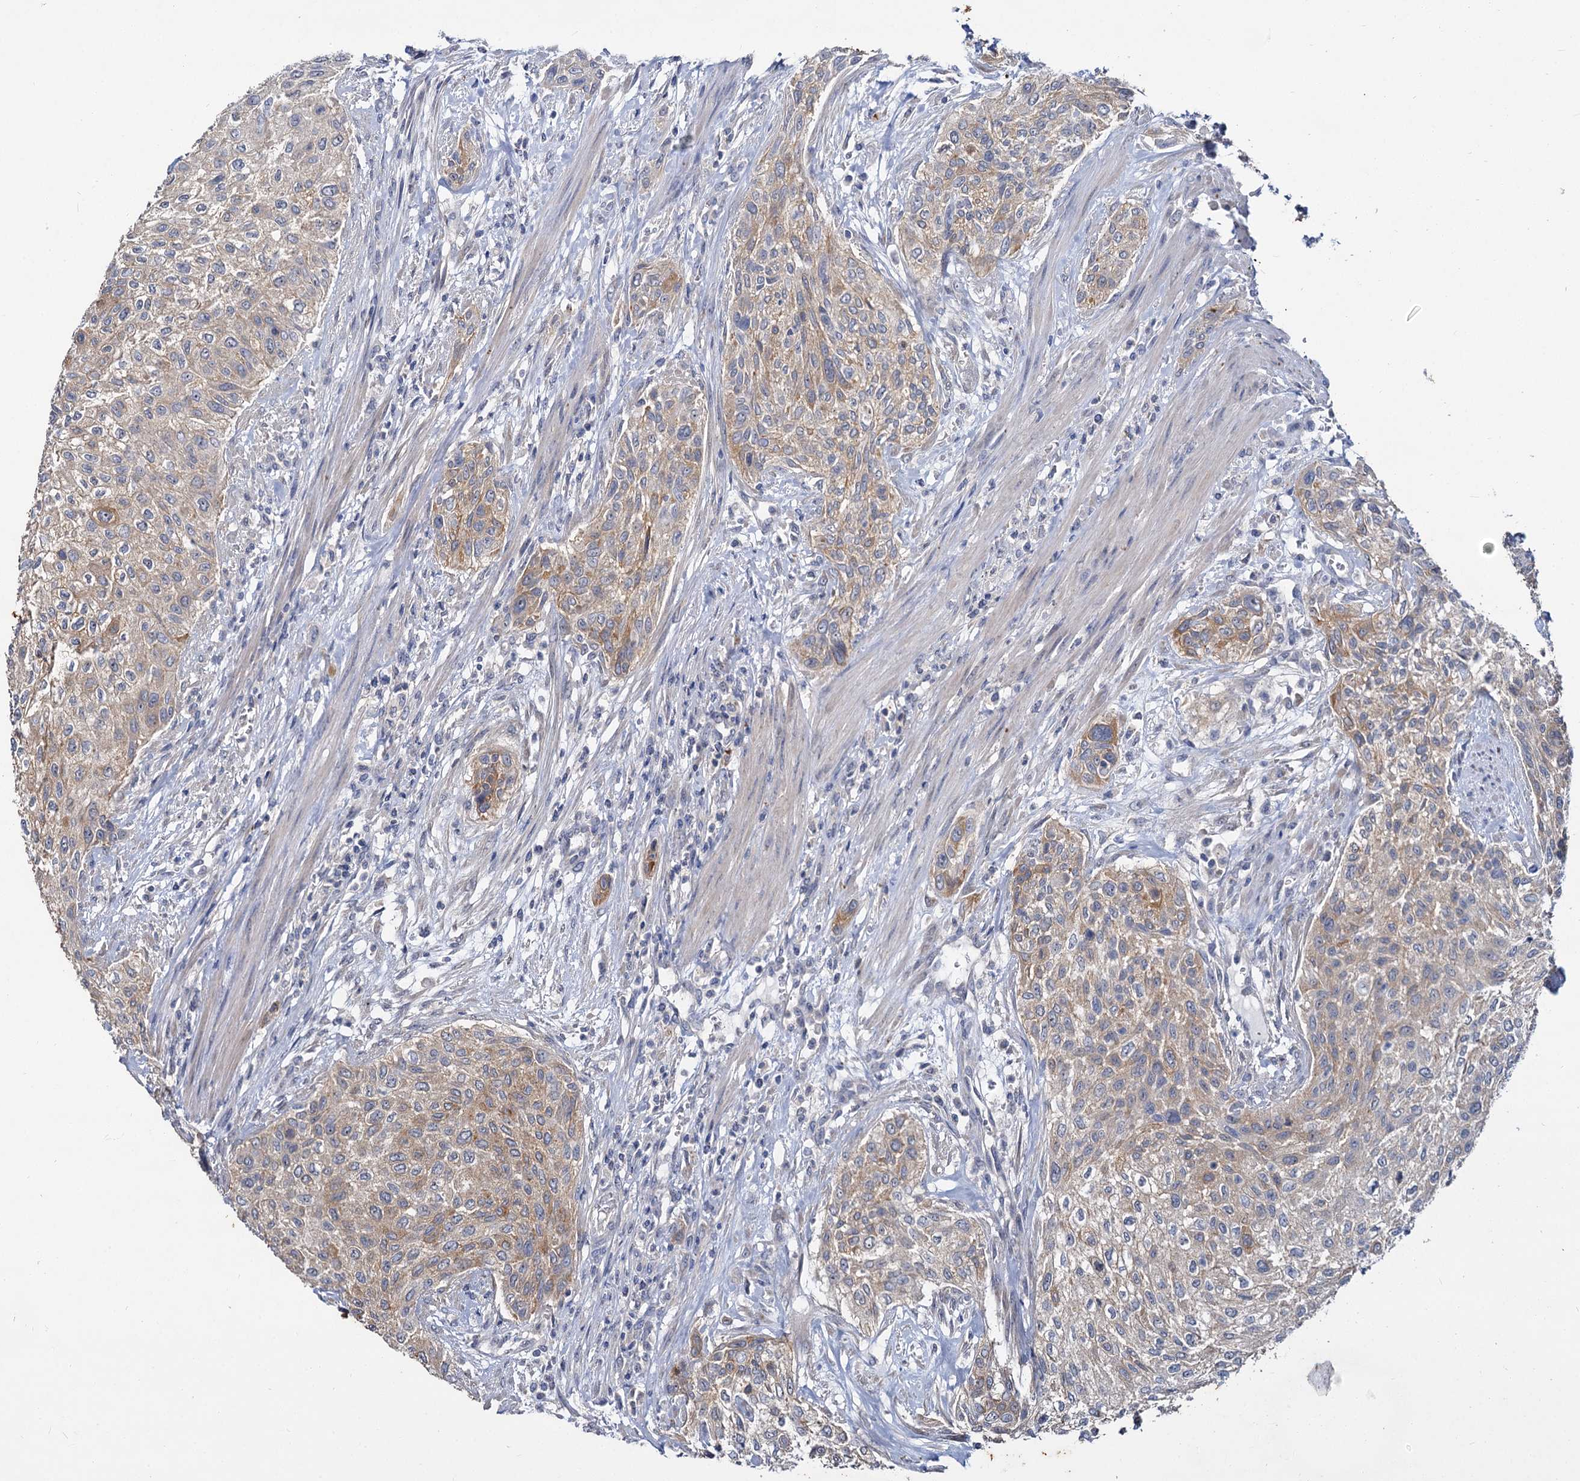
{"staining": {"intensity": "weak", "quantity": ">75%", "location": "cytoplasmic/membranous"}, "tissue": "urothelial cancer", "cell_type": "Tumor cells", "image_type": "cancer", "snomed": [{"axis": "morphology", "description": "Normal tissue, NOS"}, {"axis": "morphology", "description": "Urothelial carcinoma, NOS"}, {"axis": "topography", "description": "Urinary bladder"}, {"axis": "topography", "description": "Peripheral nerve tissue"}], "caption": "Transitional cell carcinoma was stained to show a protein in brown. There is low levels of weak cytoplasmic/membranous staining in about >75% of tumor cells. (DAB IHC, brown staining for protein, blue staining for nuclei).", "gene": "ATP9A", "patient": {"sex": "male", "age": 35}}